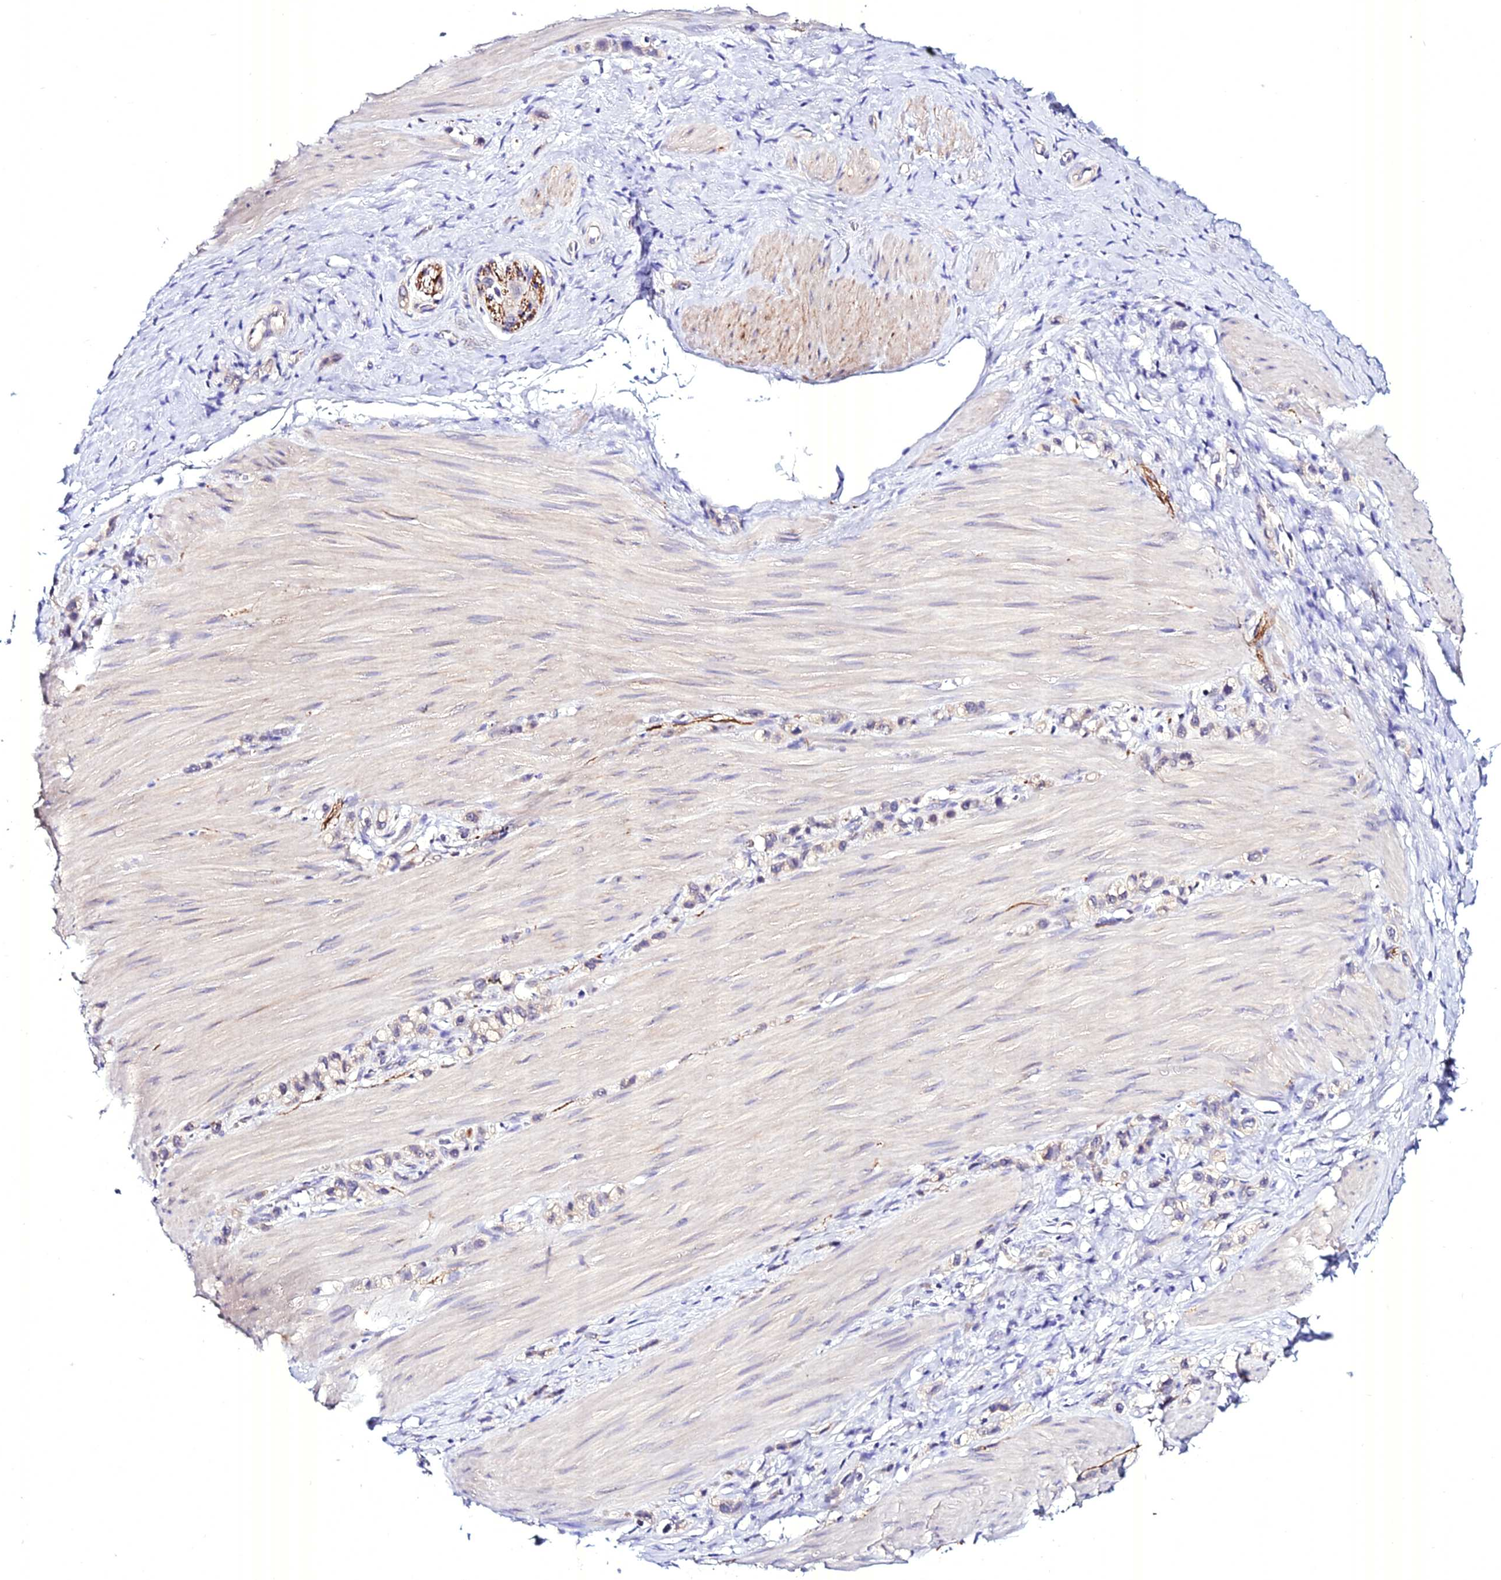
{"staining": {"intensity": "negative", "quantity": "none", "location": "none"}, "tissue": "stomach cancer", "cell_type": "Tumor cells", "image_type": "cancer", "snomed": [{"axis": "morphology", "description": "Adenocarcinoma, NOS"}, {"axis": "topography", "description": "Stomach"}], "caption": "An image of stomach adenocarcinoma stained for a protein exhibits no brown staining in tumor cells.", "gene": "ATG16L2", "patient": {"sex": "female", "age": 65}}